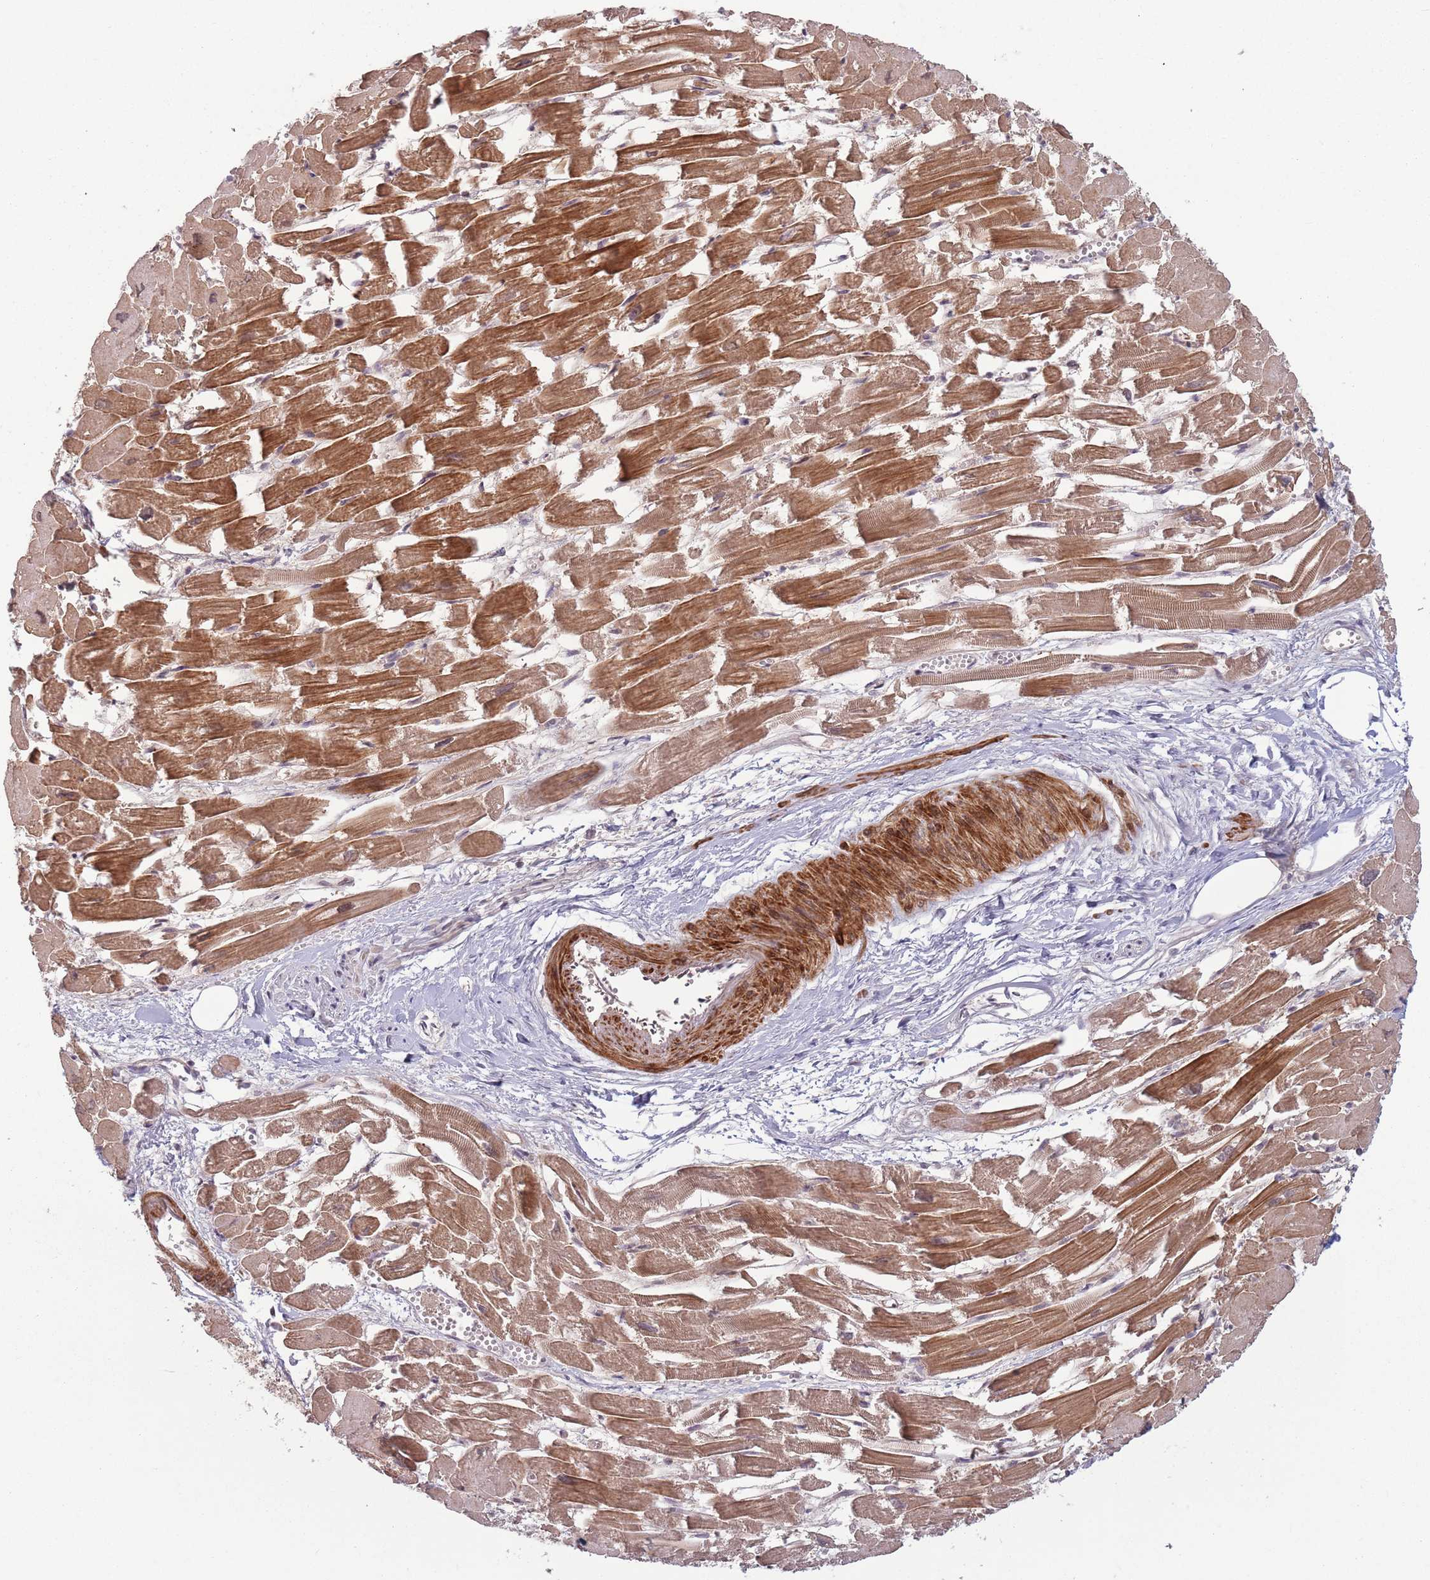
{"staining": {"intensity": "strong", "quantity": ">75%", "location": "cytoplasmic/membranous"}, "tissue": "heart muscle", "cell_type": "Cardiomyocytes", "image_type": "normal", "snomed": [{"axis": "morphology", "description": "Normal tissue, NOS"}, {"axis": "topography", "description": "Heart"}], "caption": "Brown immunohistochemical staining in benign human heart muscle demonstrates strong cytoplasmic/membranous positivity in about >75% of cardiomyocytes. Immunohistochemistry stains the protein in brown and the nuclei are stained blue.", "gene": "CCDC154", "patient": {"sex": "male", "age": 54}}